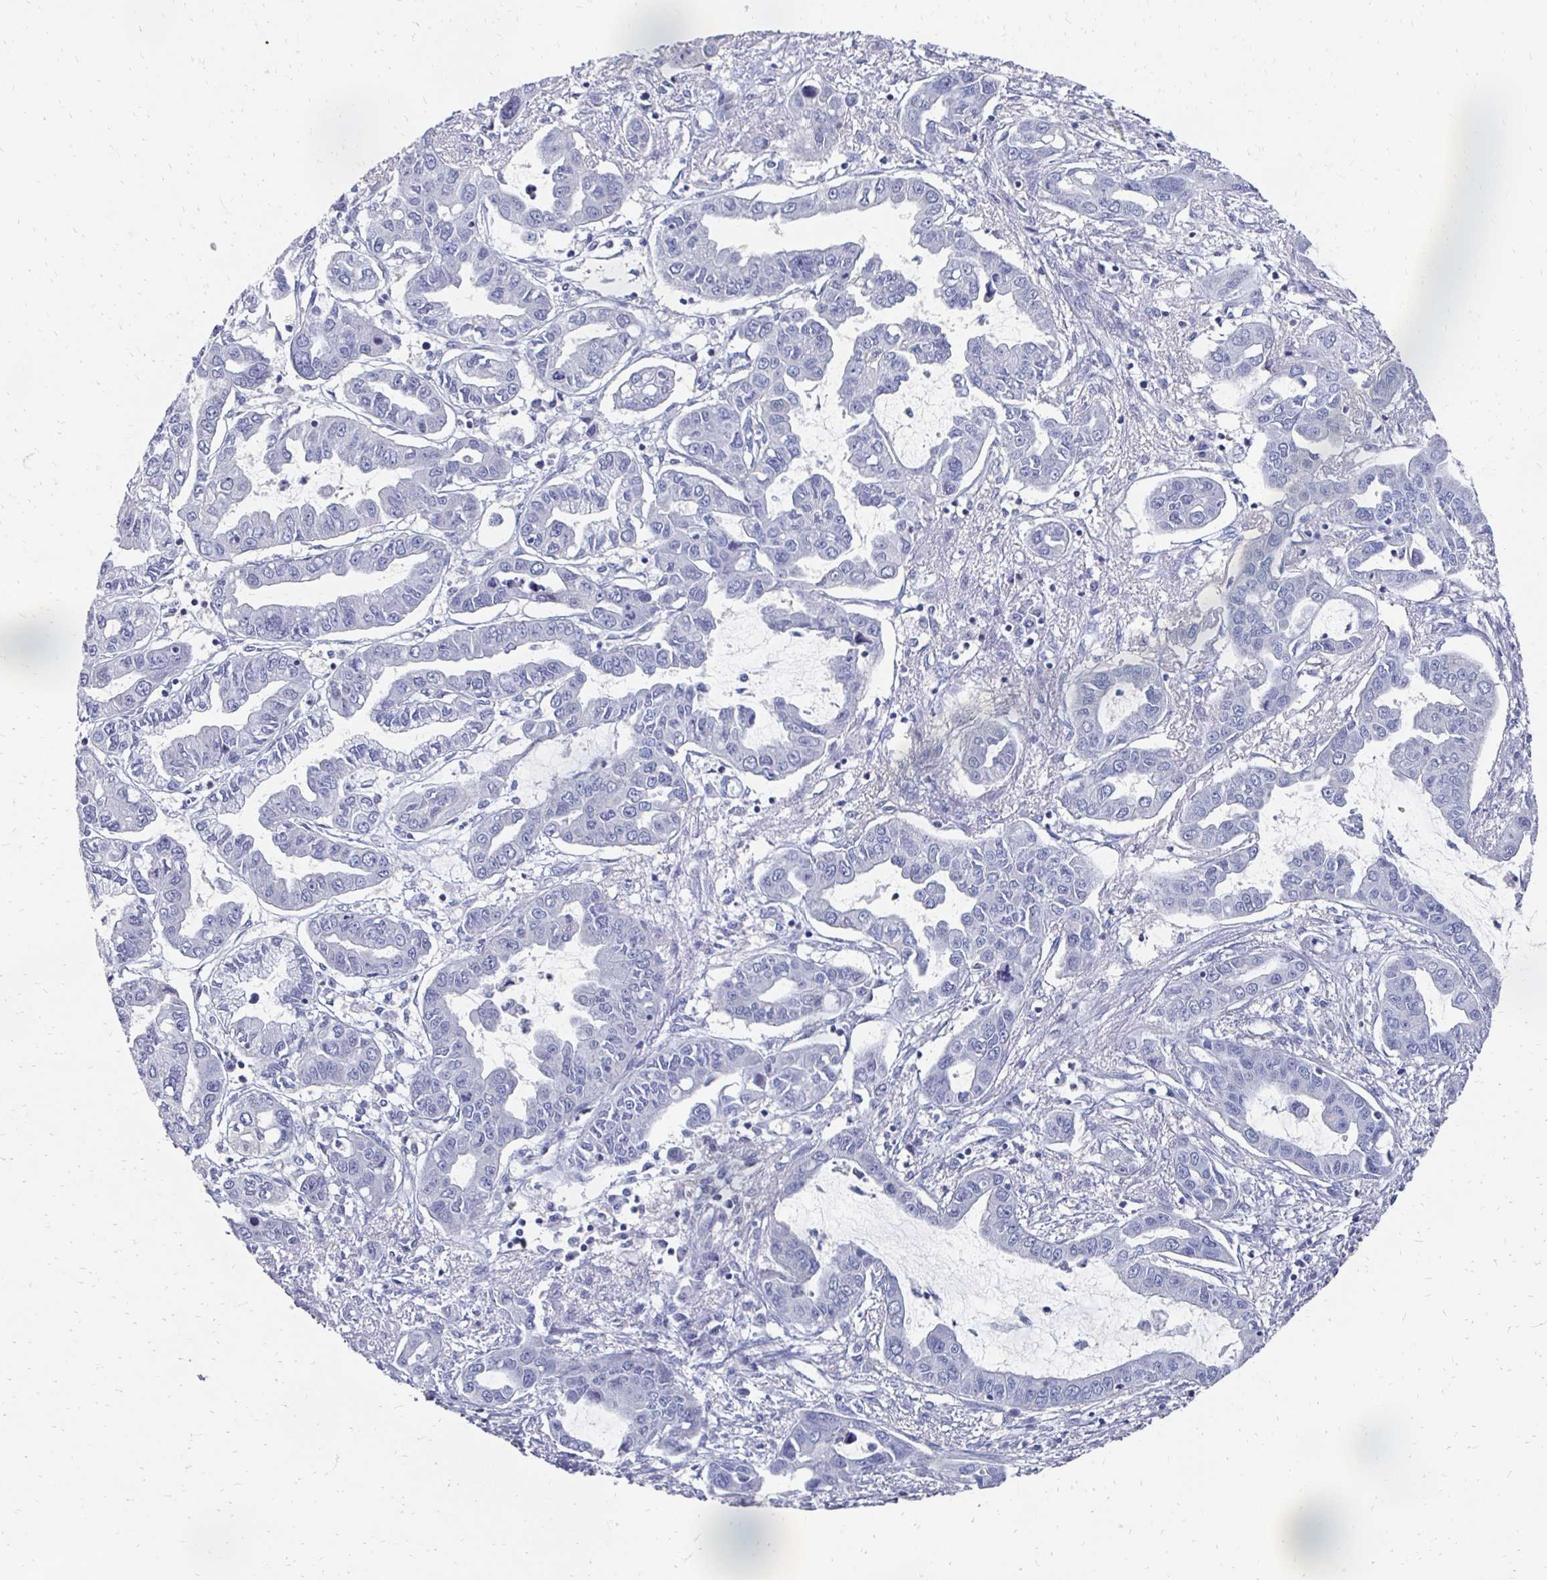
{"staining": {"intensity": "negative", "quantity": "none", "location": "none"}, "tissue": "liver cancer", "cell_type": "Tumor cells", "image_type": "cancer", "snomed": [{"axis": "morphology", "description": "Cholangiocarcinoma"}, {"axis": "topography", "description": "Liver"}], "caption": "This is a micrograph of immunohistochemistry staining of liver cholangiocarcinoma, which shows no expression in tumor cells. (Immunohistochemistry, brightfield microscopy, high magnification).", "gene": "SYCP3", "patient": {"sex": "male", "age": 58}}